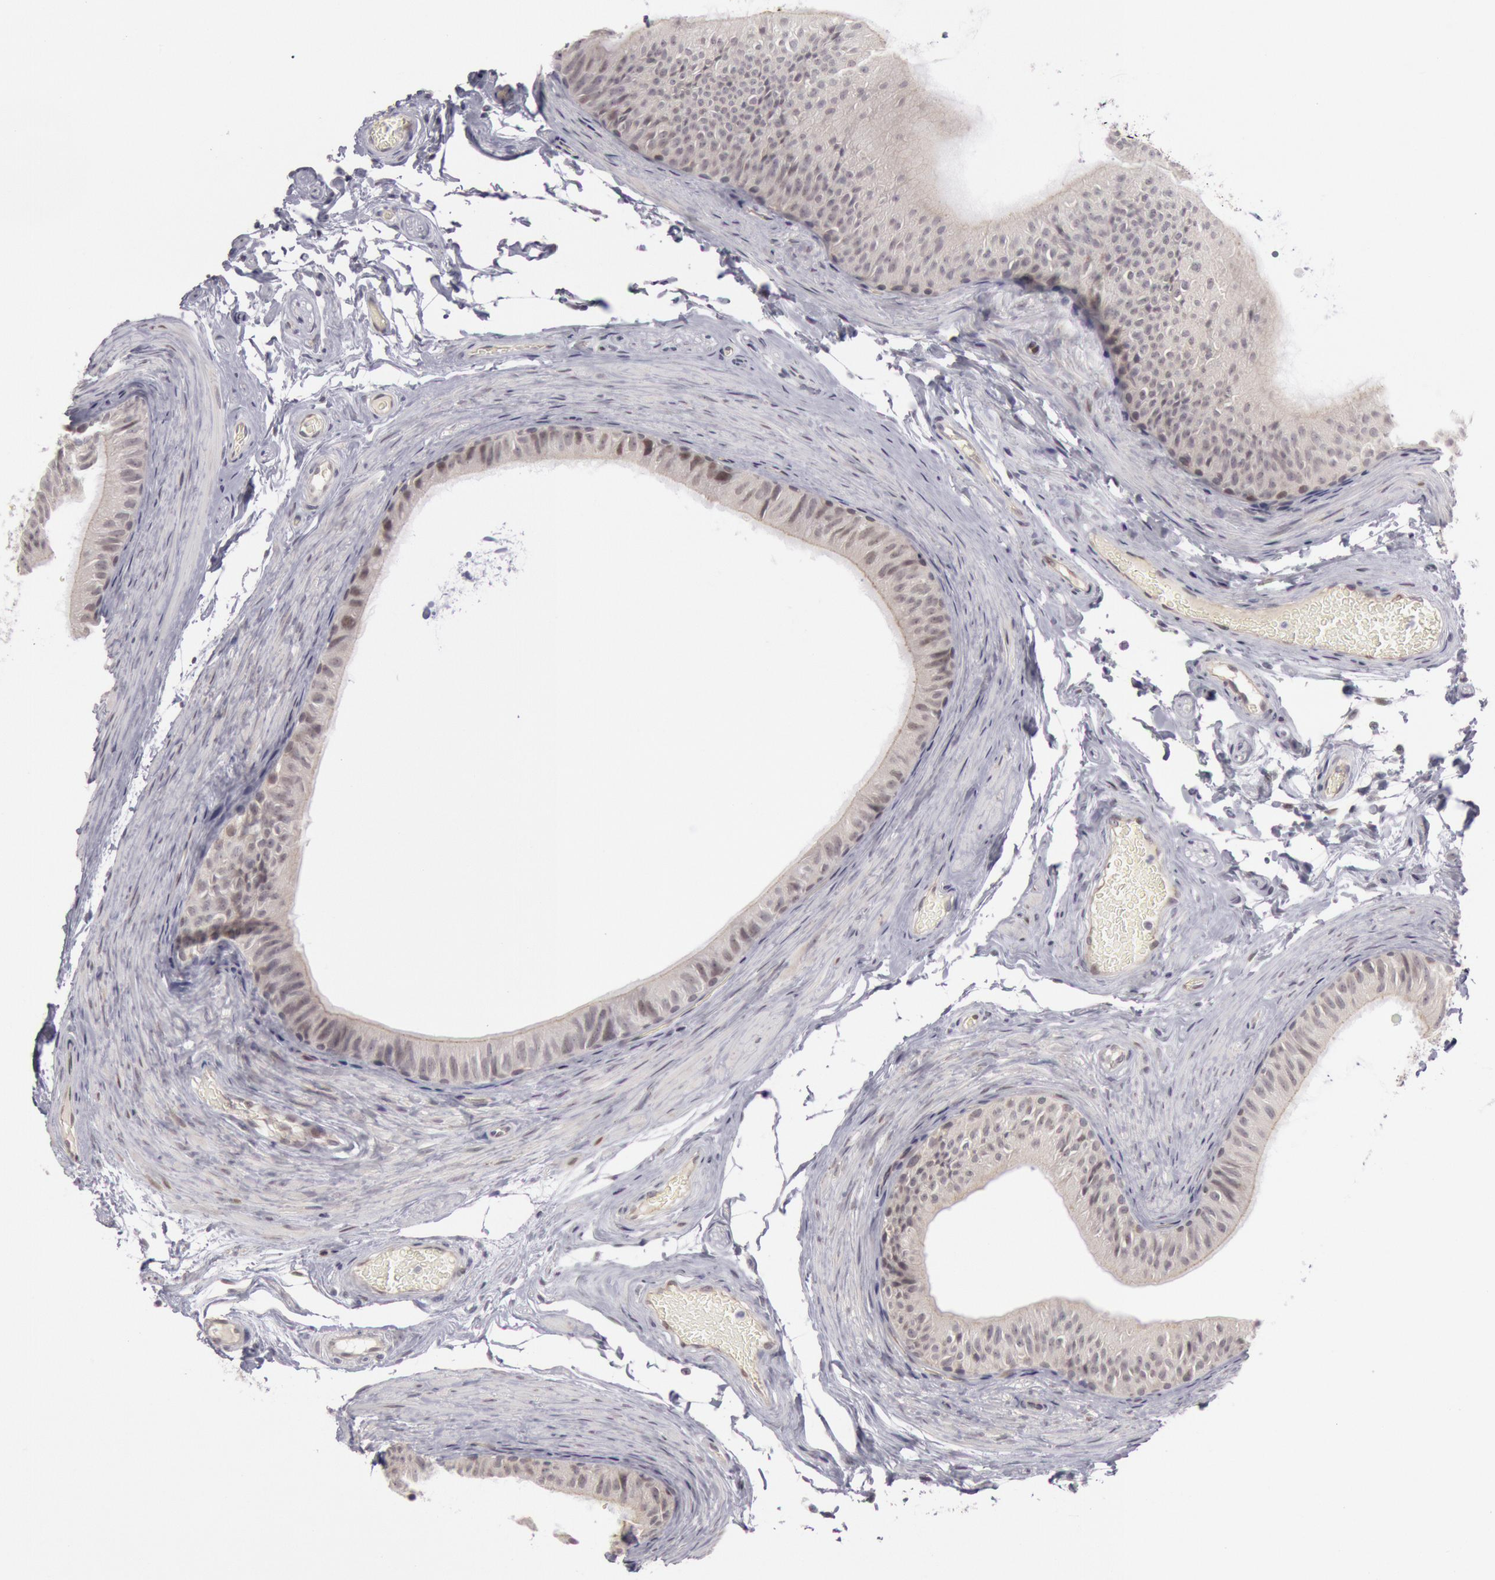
{"staining": {"intensity": "moderate", "quantity": "25%-75%", "location": "cytoplasmic/membranous"}, "tissue": "epididymis", "cell_type": "Glandular cells", "image_type": "normal", "snomed": [{"axis": "morphology", "description": "Normal tissue, NOS"}, {"axis": "topography", "description": "Testis"}, {"axis": "topography", "description": "Epididymis"}], "caption": "A medium amount of moderate cytoplasmic/membranous positivity is appreciated in about 25%-75% of glandular cells in unremarkable epididymis.", "gene": "JOSD1", "patient": {"sex": "male", "age": 36}}